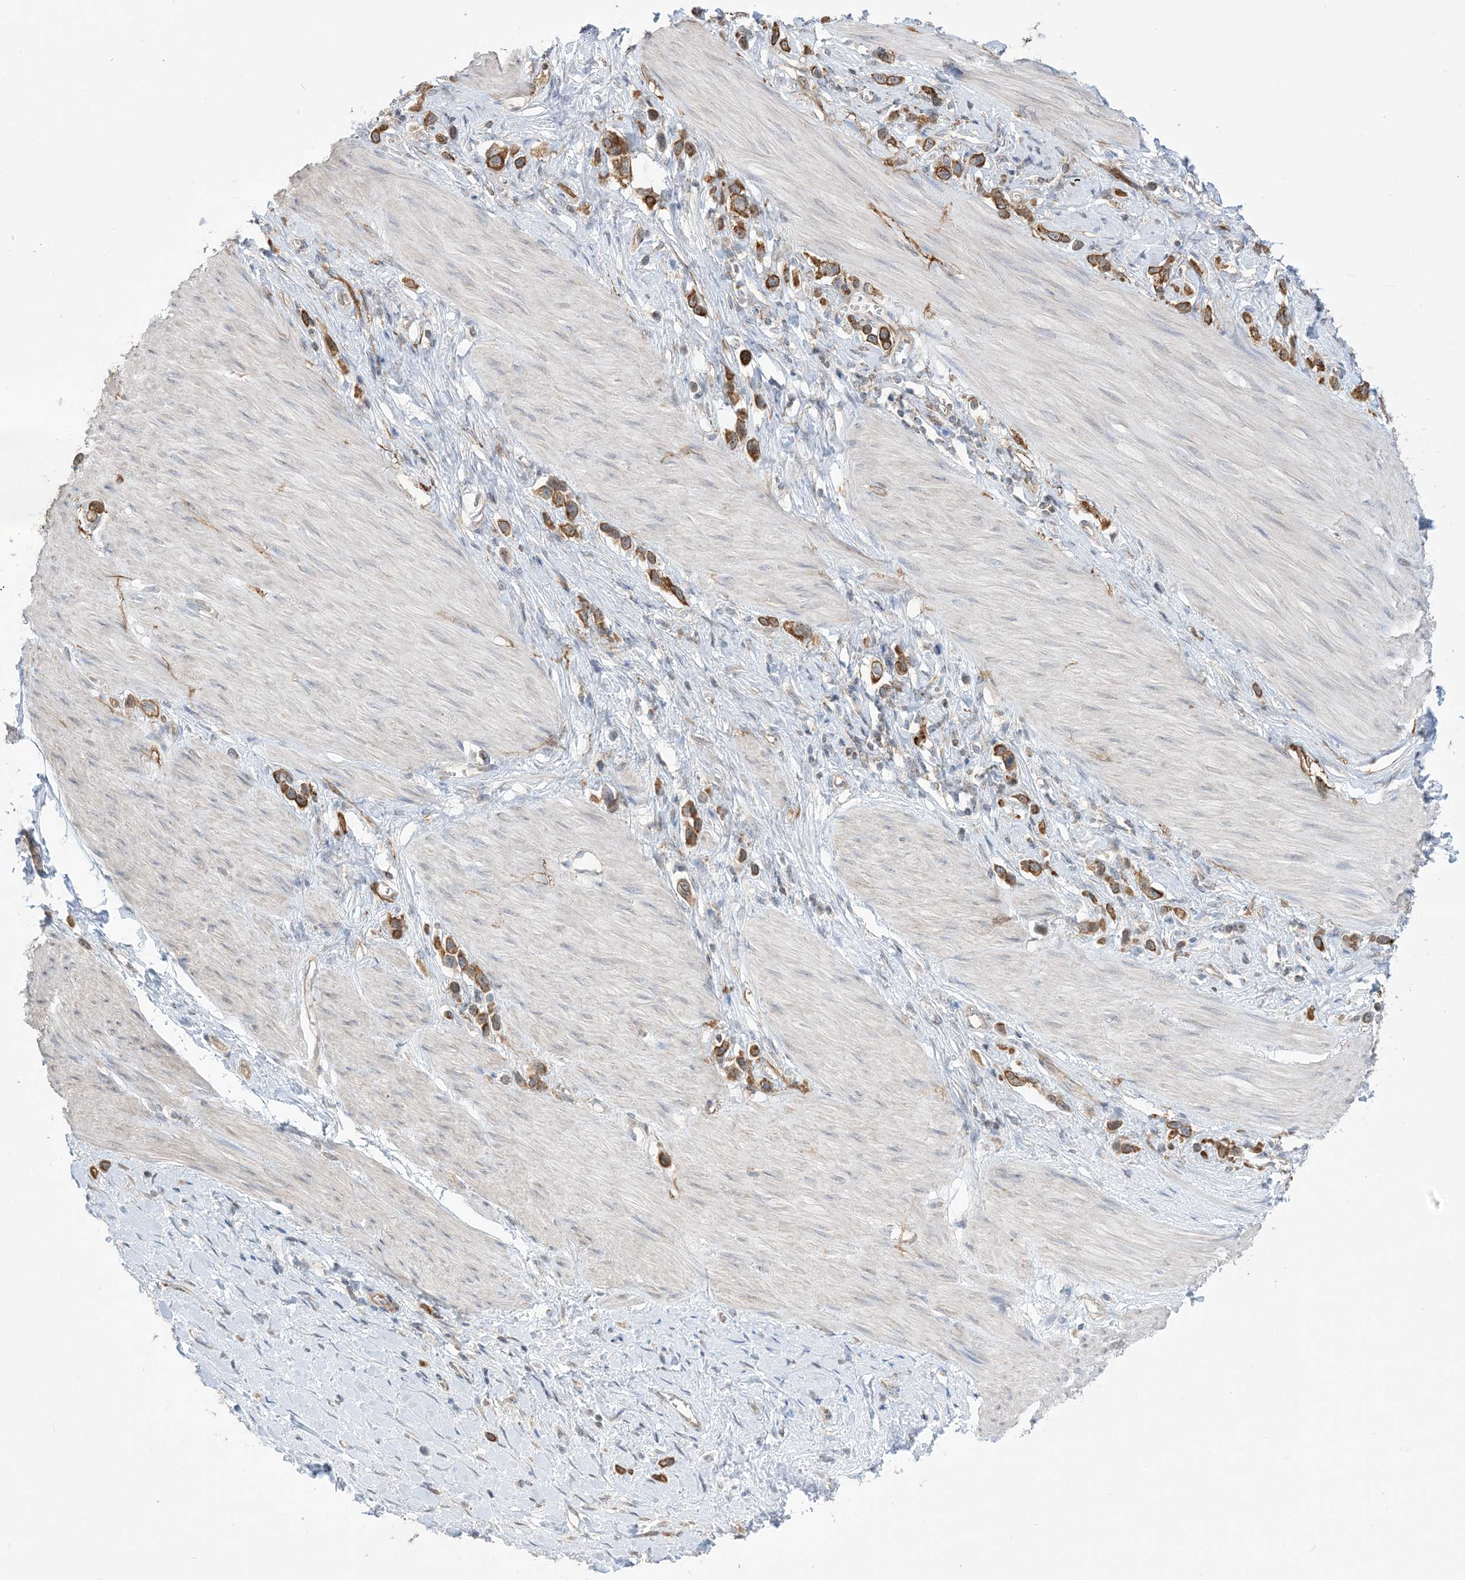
{"staining": {"intensity": "strong", "quantity": ">75%", "location": "cytoplasmic/membranous"}, "tissue": "stomach cancer", "cell_type": "Tumor cells", "image_type": "cancer", "snomed": [{"axis": "morphology", "description": "Adenocarcinoma, NOS"}, {"axis": "topography", "description": "Stomach"}], "caption": "Stomach cancer stained for a protein (brown) exhibits strong cytoplasmic/membranous positive staining in about >75% of tumor cells.", "gene": "CASP4", "patient": {"sex": "female", "age": 65}}